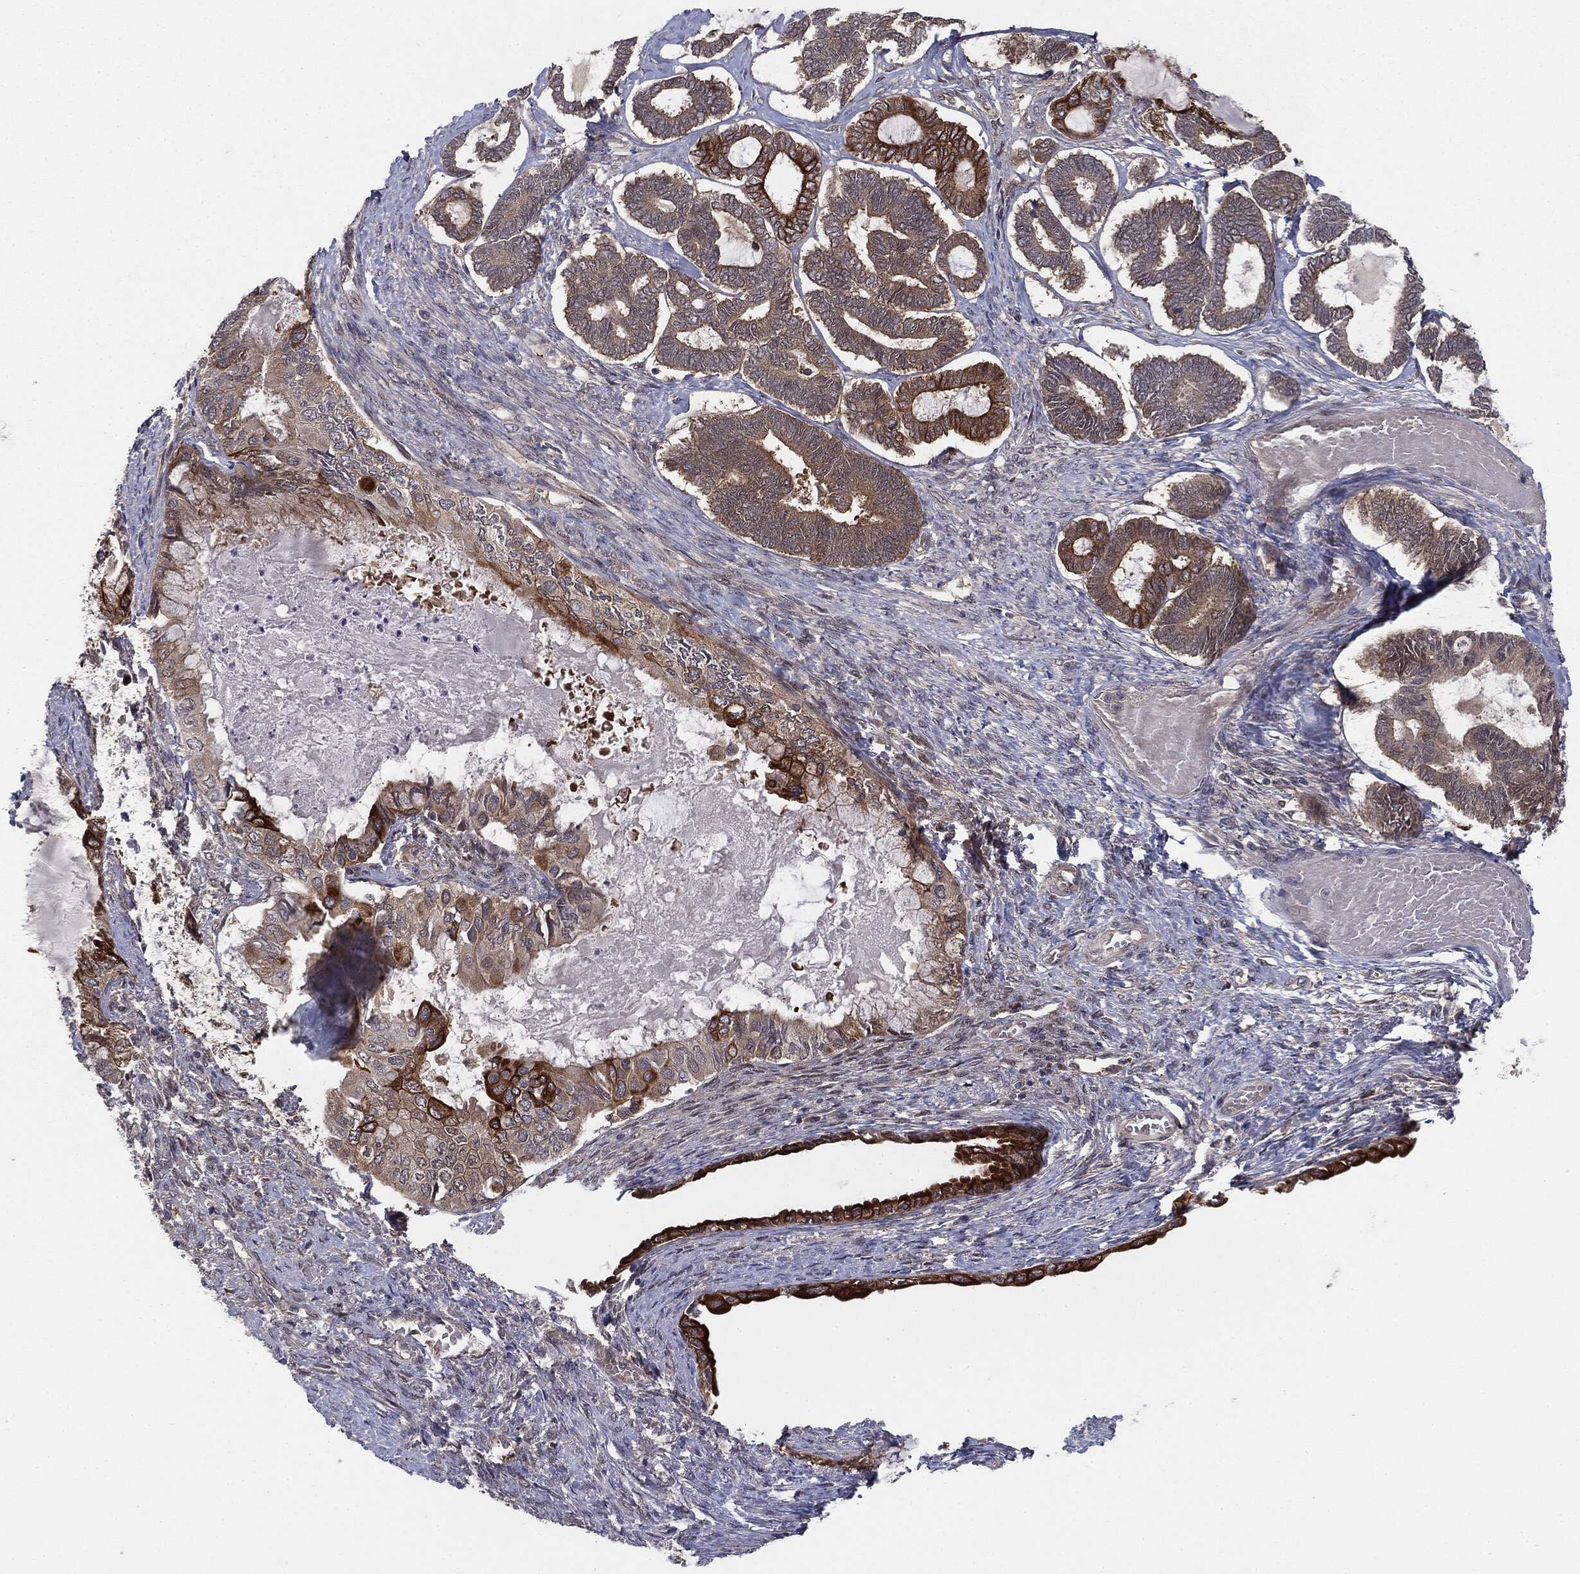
{"staining": {"intensity": "moderate", "quantity": "25%-75%", "location": "cytoplasmic/membranous"}, "tissue": "ovarian cancer", "cell_type": "Tumor cells", "image_type": "cancer", "snomed": [{"axis": "morphology", "description": "Carcinoma, endometroid"}, {"axis": "topography", "description": "Ovary"}], "caption": "Ovarian cancer (endometroid carcinoma) stained for a protein (brown) shows moderate cytoplasmic/membranous positive staining in approximately 25%-75% of tumor cells.", "gene": "KRT7", "patient": {"sex": "female", "age": 70}}